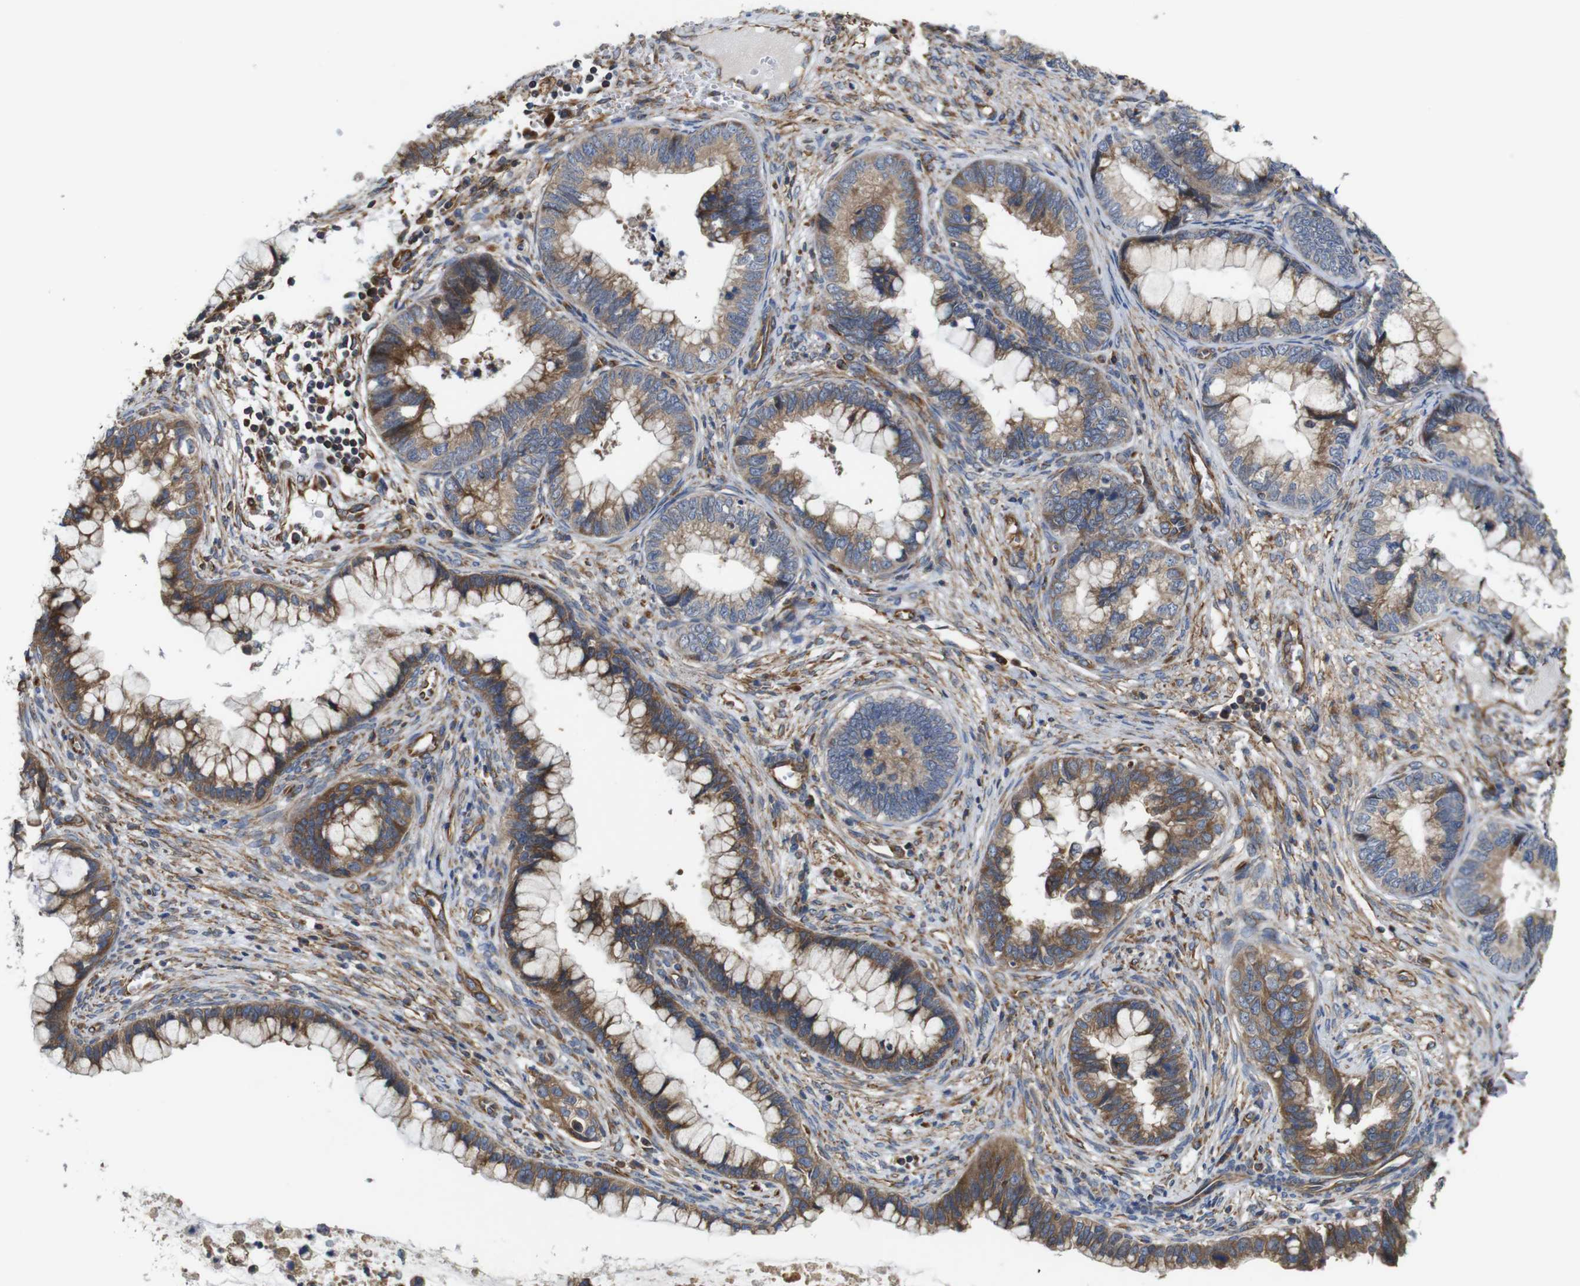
{"staining": {"intensity": "moderate", "quantity": ">75%", "location": "cytoplasmic/membranous"}, "tissue": "cervical cancer", "cell_type": "Tumor cells", "image_type": "cancer", "snomed": [{"axis": "morphology", "description": "Adenocarcinoma, NOS"}, {"axis": "topography", "description": "Cervix"}], "caption": "Cervical cancer (adenocarcinoma) was stained to show a protein in brown. There is medium levels of moderate cytoplasmic/membranous expression in approximately >75% of tumor cells. (DAB (3,3'-diaminobenzidine) IHC, brown staining for protein, blue staining for nuclei).", "gene": "POMK", "patient": {"sex": "female", "age": 44}}